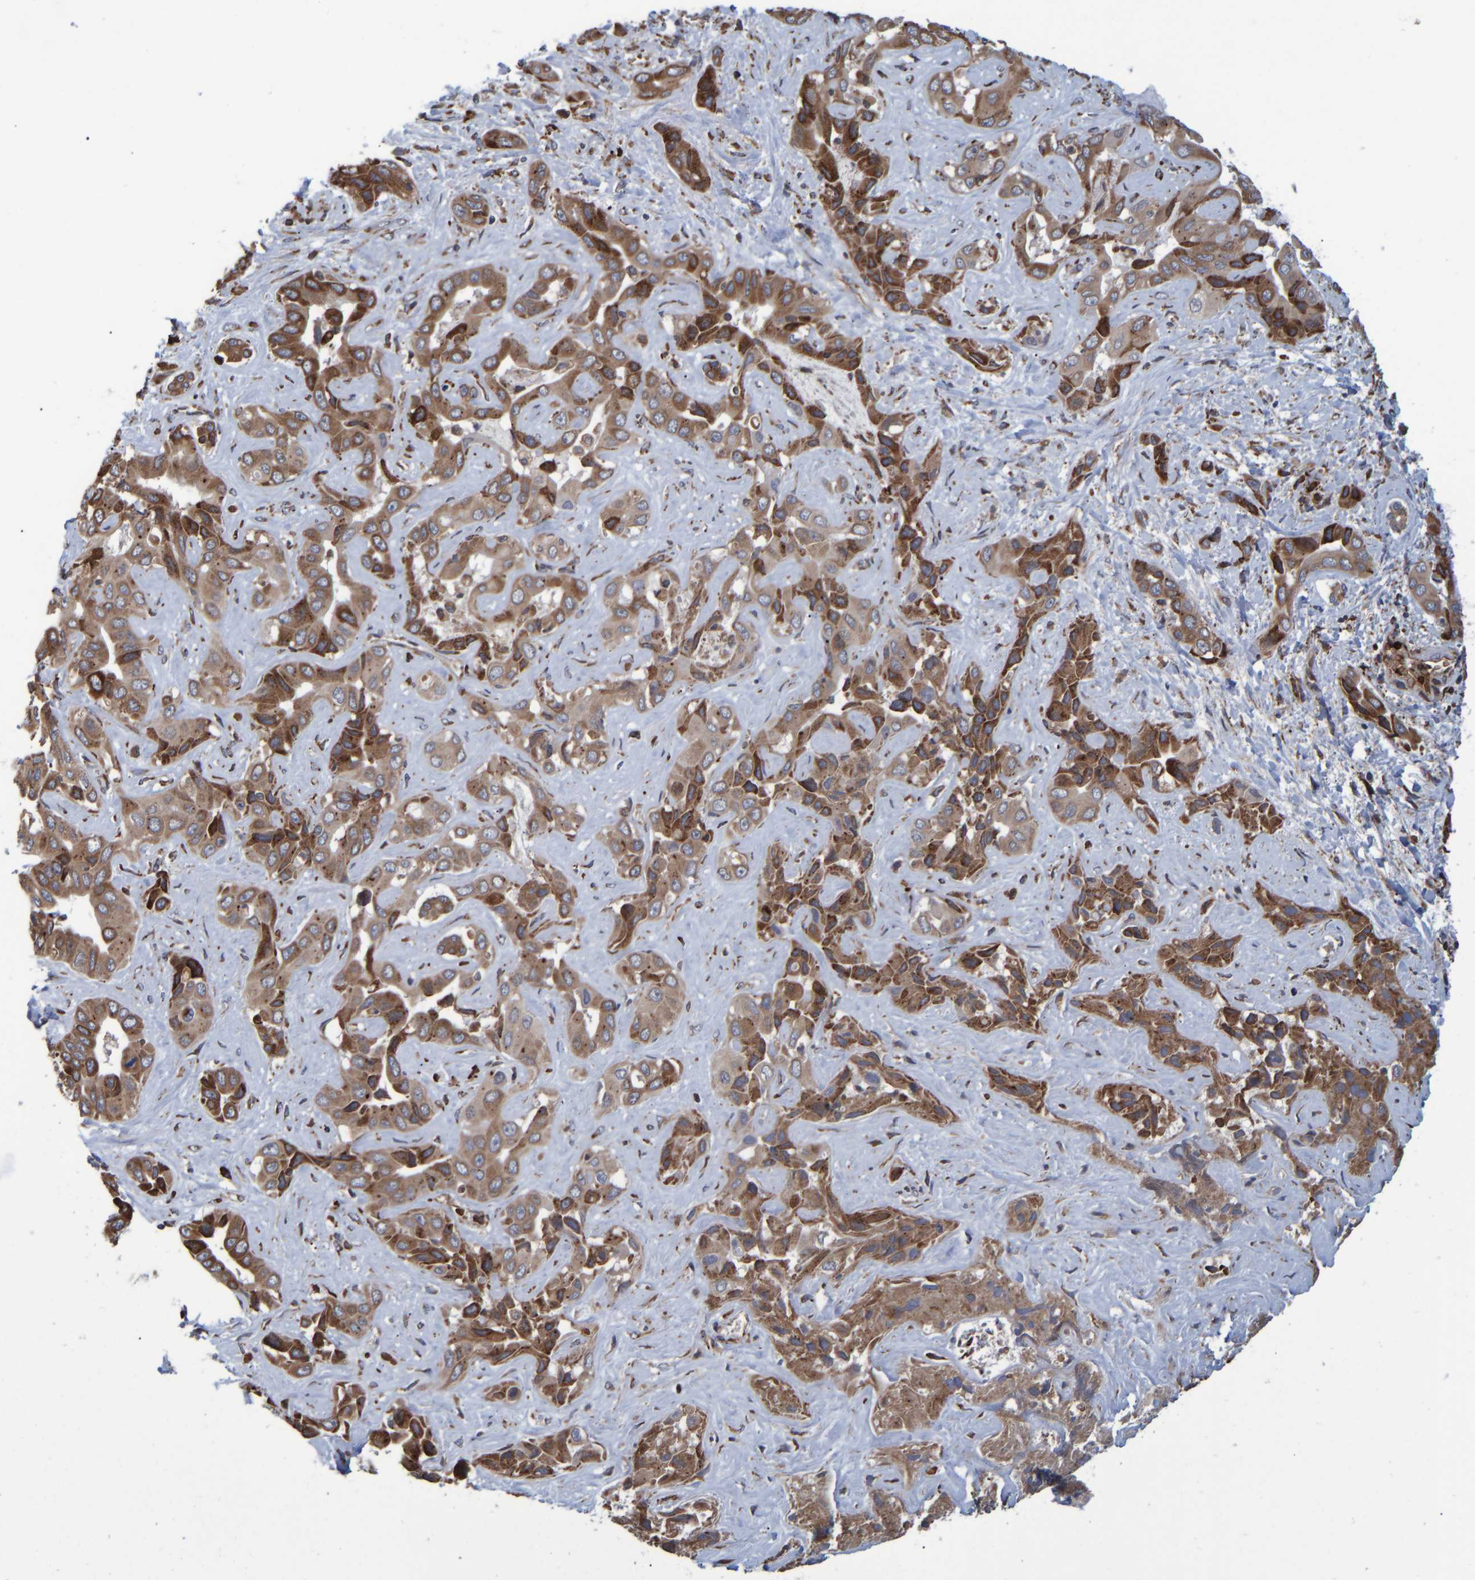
{"staining": {"intensity": "moderate", "quantity": ">75%", "location": "cytoplasmic/membranous"}, "tissue": "liver cancer", "cell_type": "Tumor cells", "image_type": "cancer", "snomed": [{"axis": "morphology", "description": "Cholangiocarcinoma"}, {"axis": "topography", "description": "Liver"}], "caption": "Human liver cholangiocarcinoma stained for a protein (brown) shows moderate cytoplasmic/membranous positive expression in about >75% of tumor cells.", "gene": "SPAG5", "patient": {"sex": "female", "age": 52}}